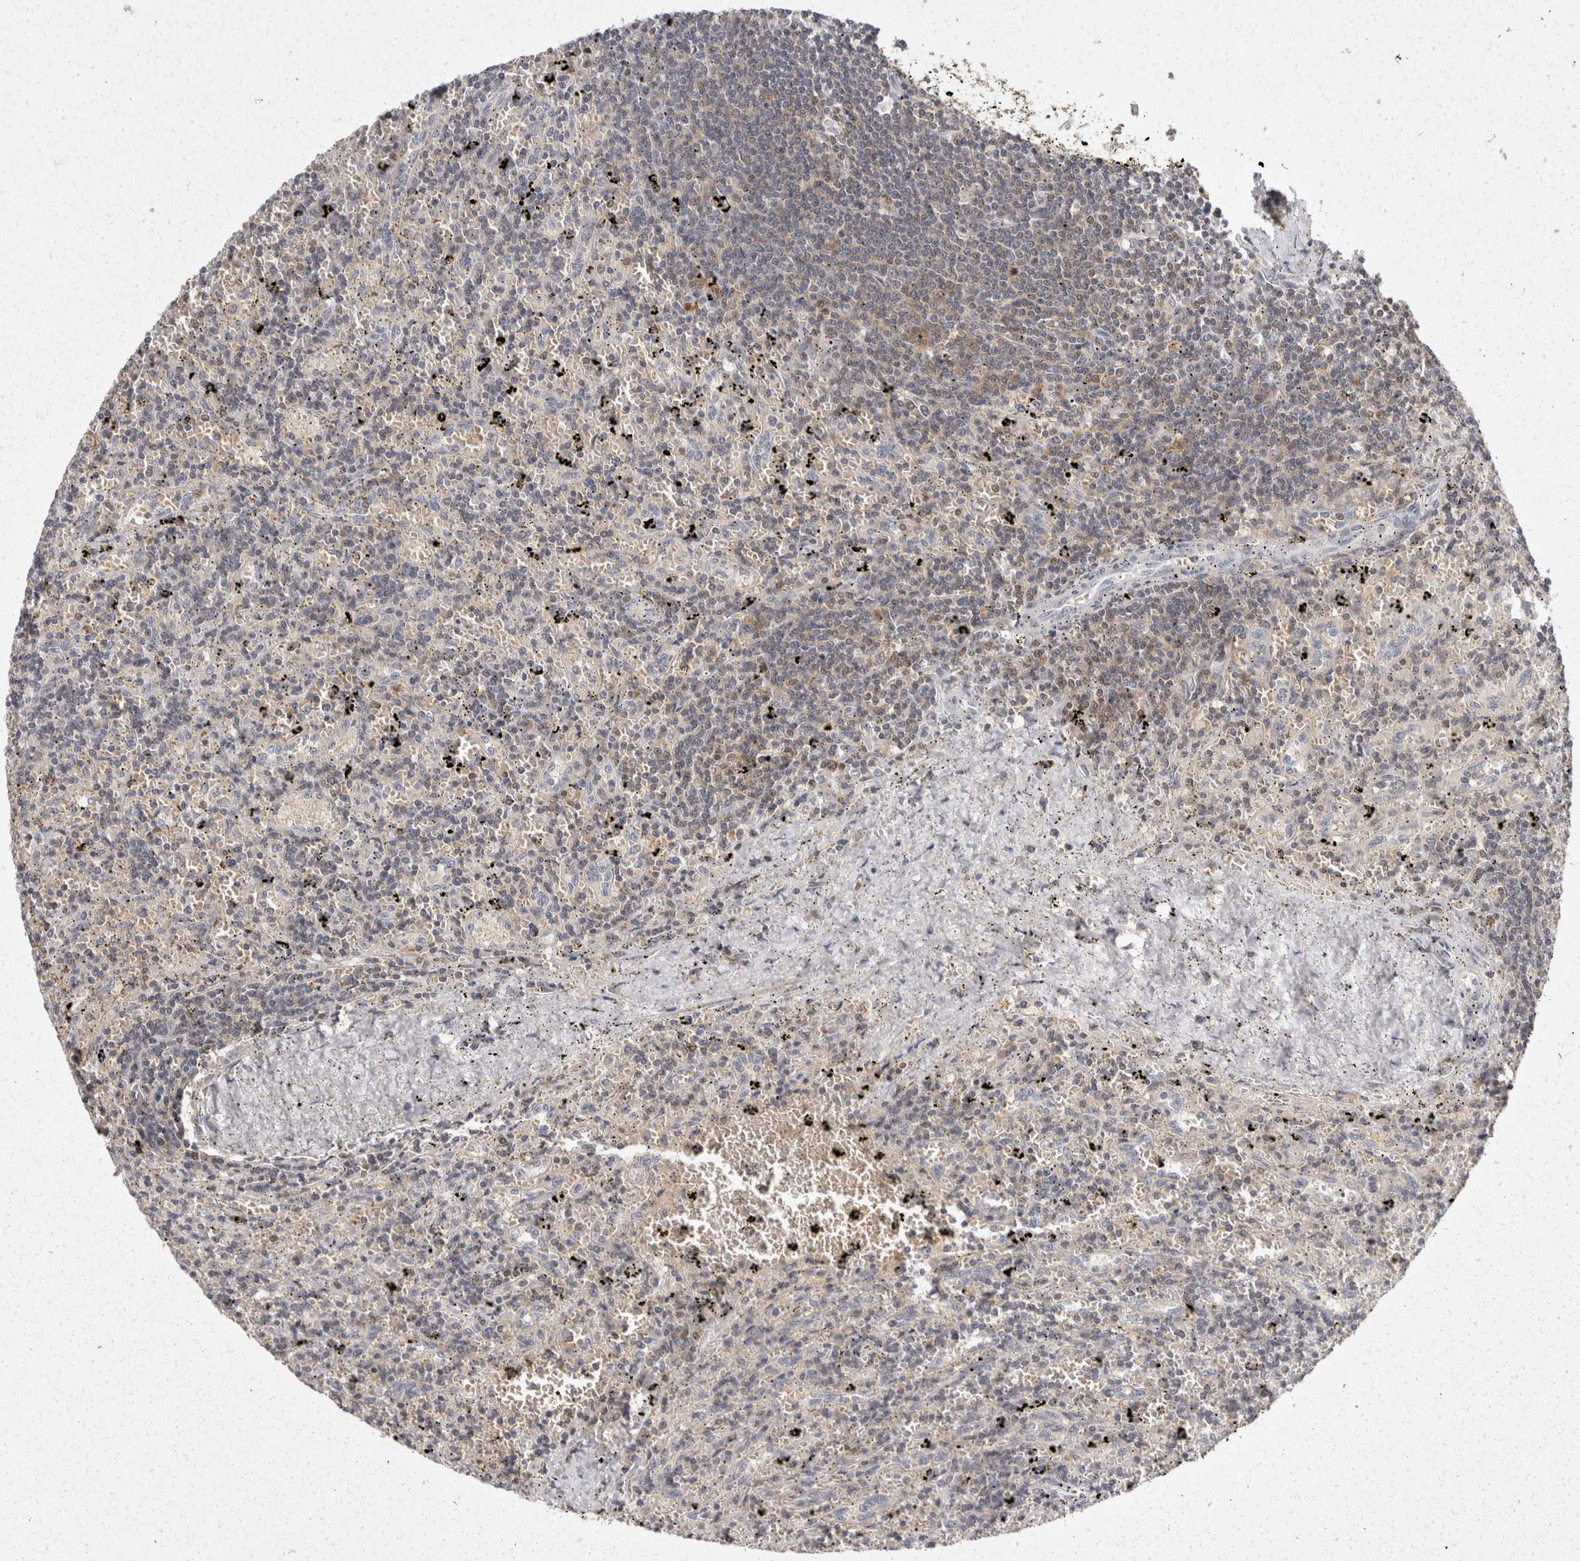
{"staining": {"intensity": "weak", "quantity": "<25%", "location": "cytoplasmic/membranous"}, "tissue": "lymphoma", "cell_type": "Tumor cells", "image_type": "cancer", "snomed": [{"axis": "morphology", "description": "Malignant lymphoma, non-Hodgkin's type, Low grade"}, {"axis": "topography", "description": "Spleen"}], "caption": "Protein analysis of low-grade malignant lymphoma, non-Hodgkin's type reveals no significant expression in tumor cells. (Brightfield microscopy of DAB immunohistochemistry (IHC) at high magnification).", "gene": "ACAT2", "patient": {"sex": "male", "age": 76}}